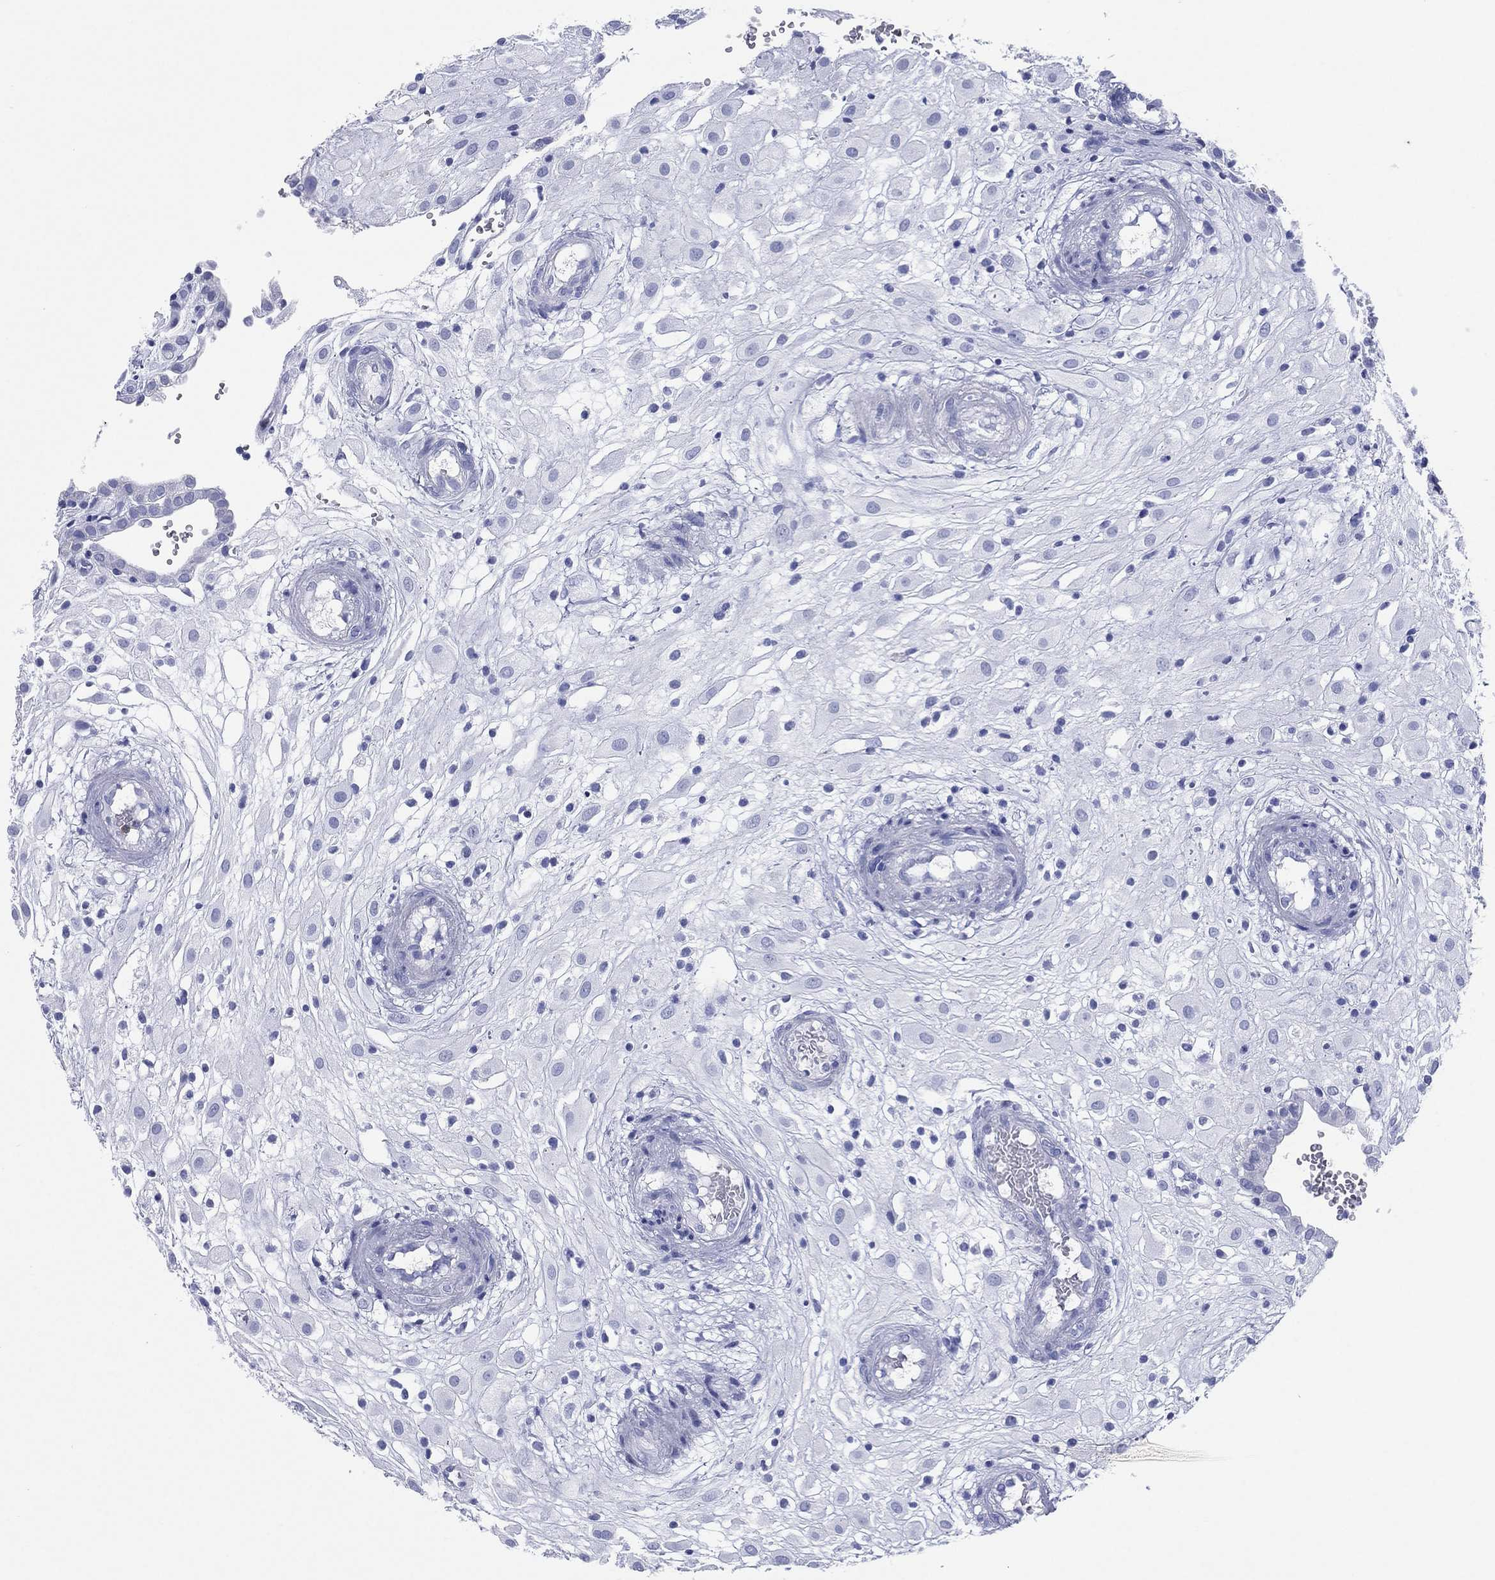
{"staining": {"intensity": "negative", "quantity": "none", "location": "none"}, "tissue": "placenta", "cell_type": "Decidual cells", "image_type": "normal", "snomed": [{"axis": "morphology", "description": "Normal tissue, NOS"}, {"axis": "topography", "description": "Placenta"}], "caption": "This image is of unremarkable placenta stained with IHC to label a protein in brown with the nuclei are counter-stained blue. There is no staining in decidual cells. (IHC, brightfield microscopy, high magnification).", "gene": "CD79A", "patient": {"sex": "female", "age": 24}}